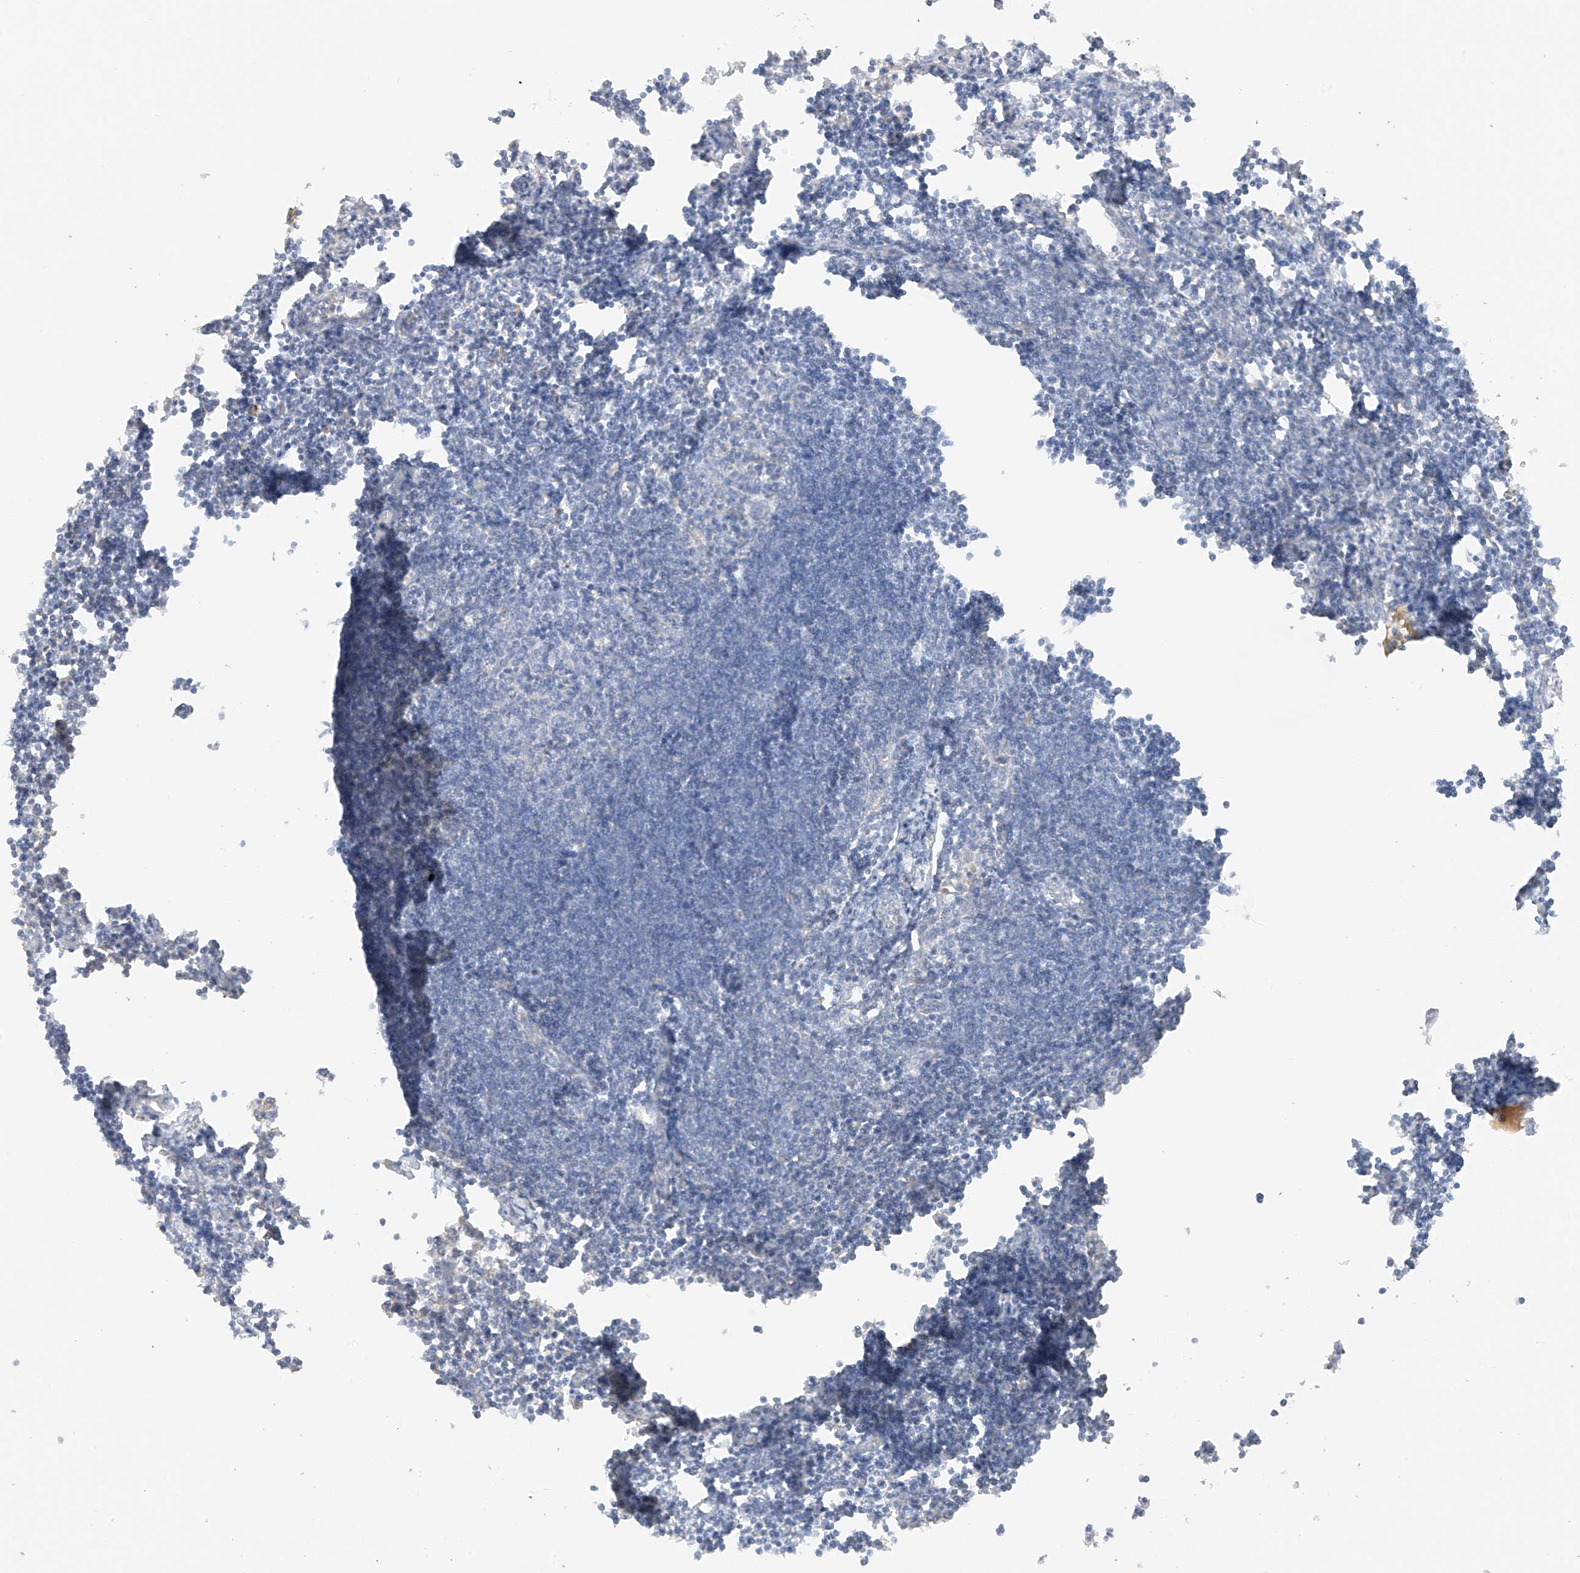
{"staining": {"intensity": "negative", "quantity": "none", "location": "none"}, "tissue": "lymph node", "cell_type": "Germinal center cells", "image_type": "normal", "snomed": [{"axis": "morphology", "description": "Normal tissue, NOS"}, {"axis": "morphology", "description": "Malignant melanoma, Metastatic site"}, {"axis": "topography", "description": "Lymph node"}], "caption": "Immunohistochemical staining of normal human lymph node reveals no significant expression in germinal center cells.", "gene": "ZBTB41", "patient": {"sex": "male", "age": 41}}